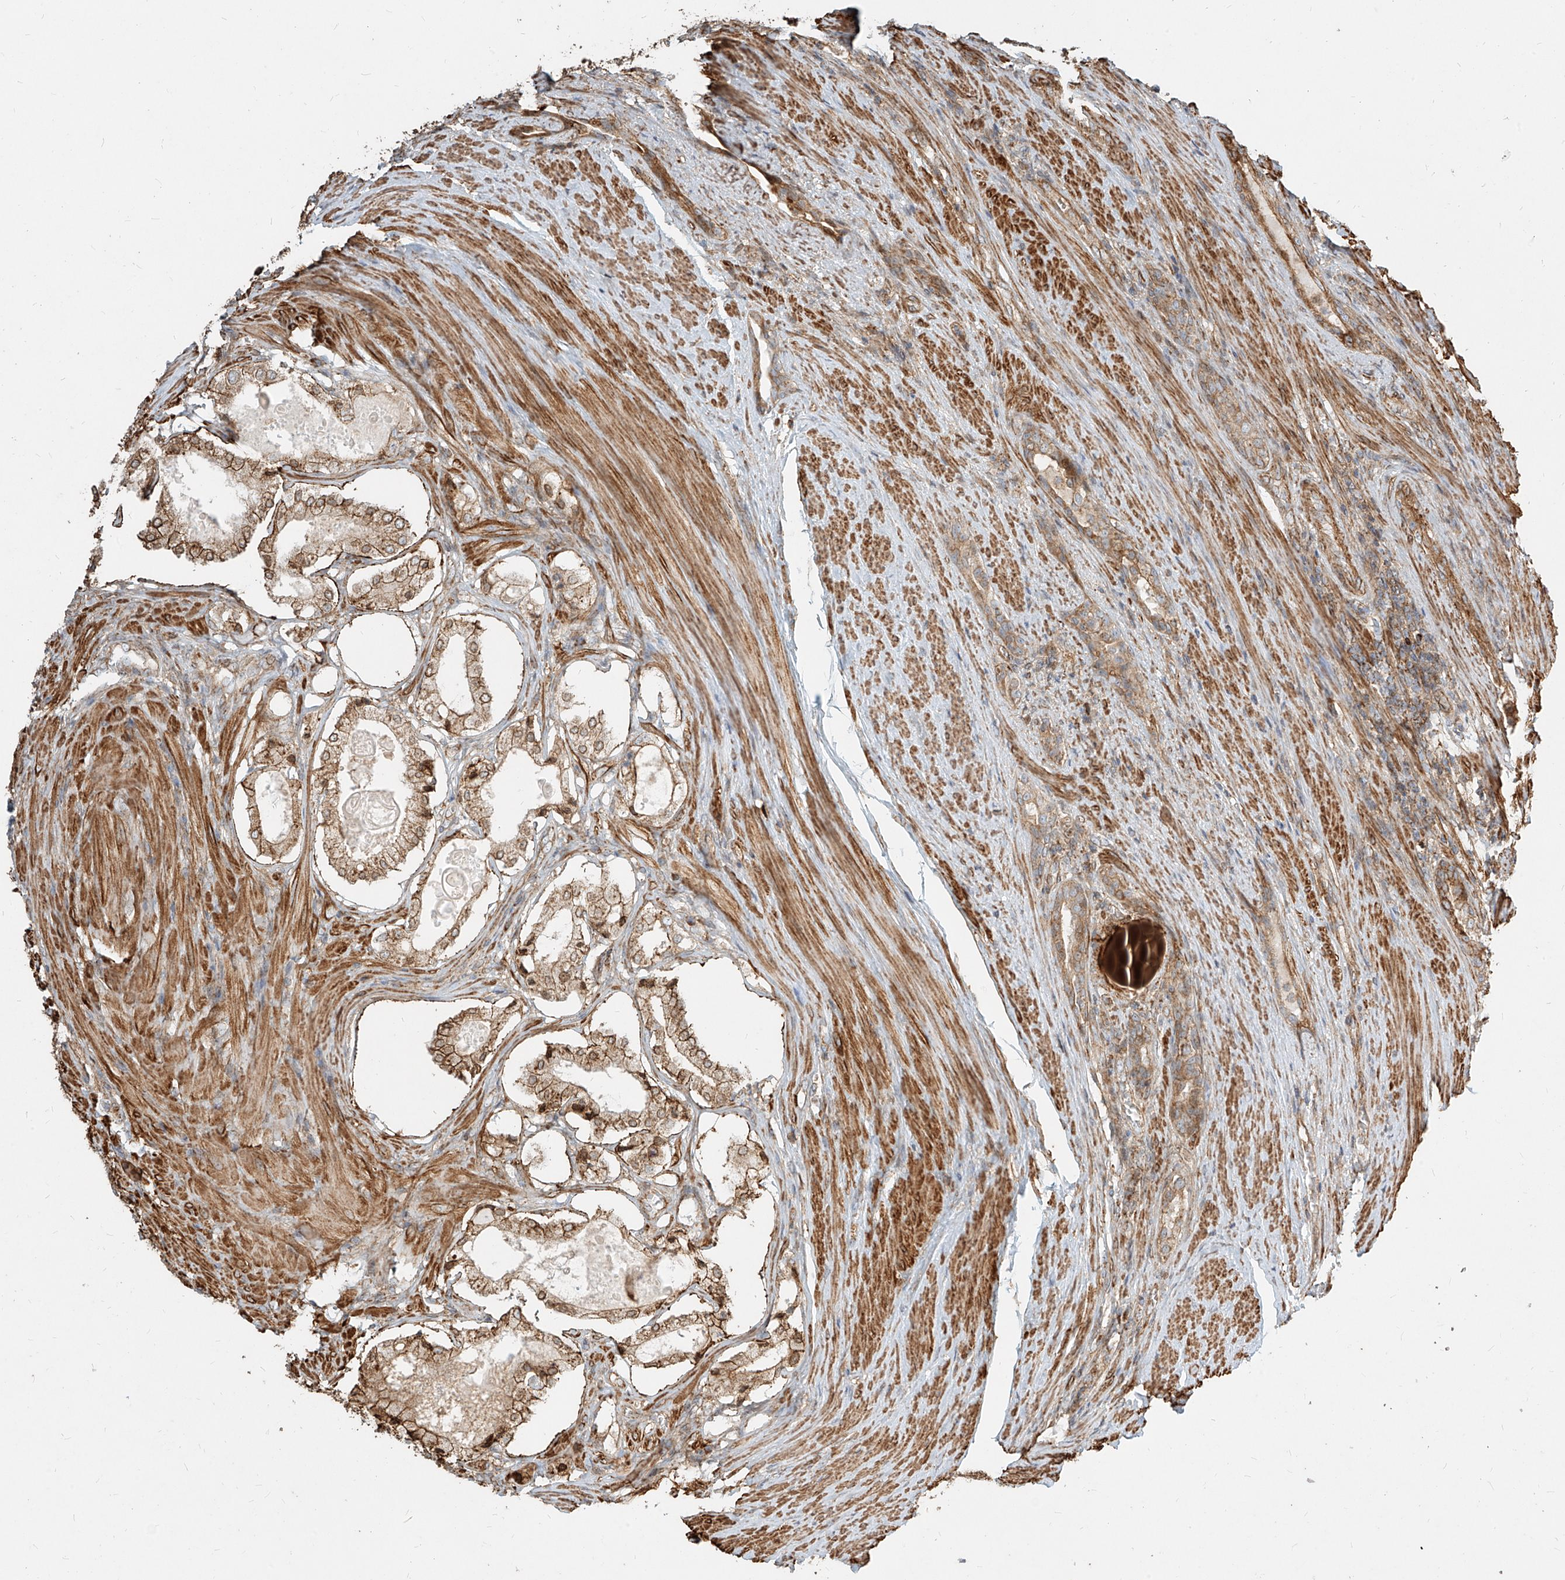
{"staining": {"intensity": "moderate", "quantity": ">75%", "location": "cytoplasmic/membranous"}, "tissue": "prostate cancer", "cell_type": "Tumor cells", "image_type": "cancer", "snomed": [{"axis": "morphology", "description": "Adenocarcinoma, High grade"}, {"axis": "topography", "description": "Prostate"}], "caption": "This micrograph displays immunohistochemistry (IHC) staining of human prostate adenocarcinoma (high-grade), with medium moderate cytoplasmic/membranous staining in approximately >75% of tumor cells.", "gene": "MTX2", "patient": {"sex": "male", "age": 60}}